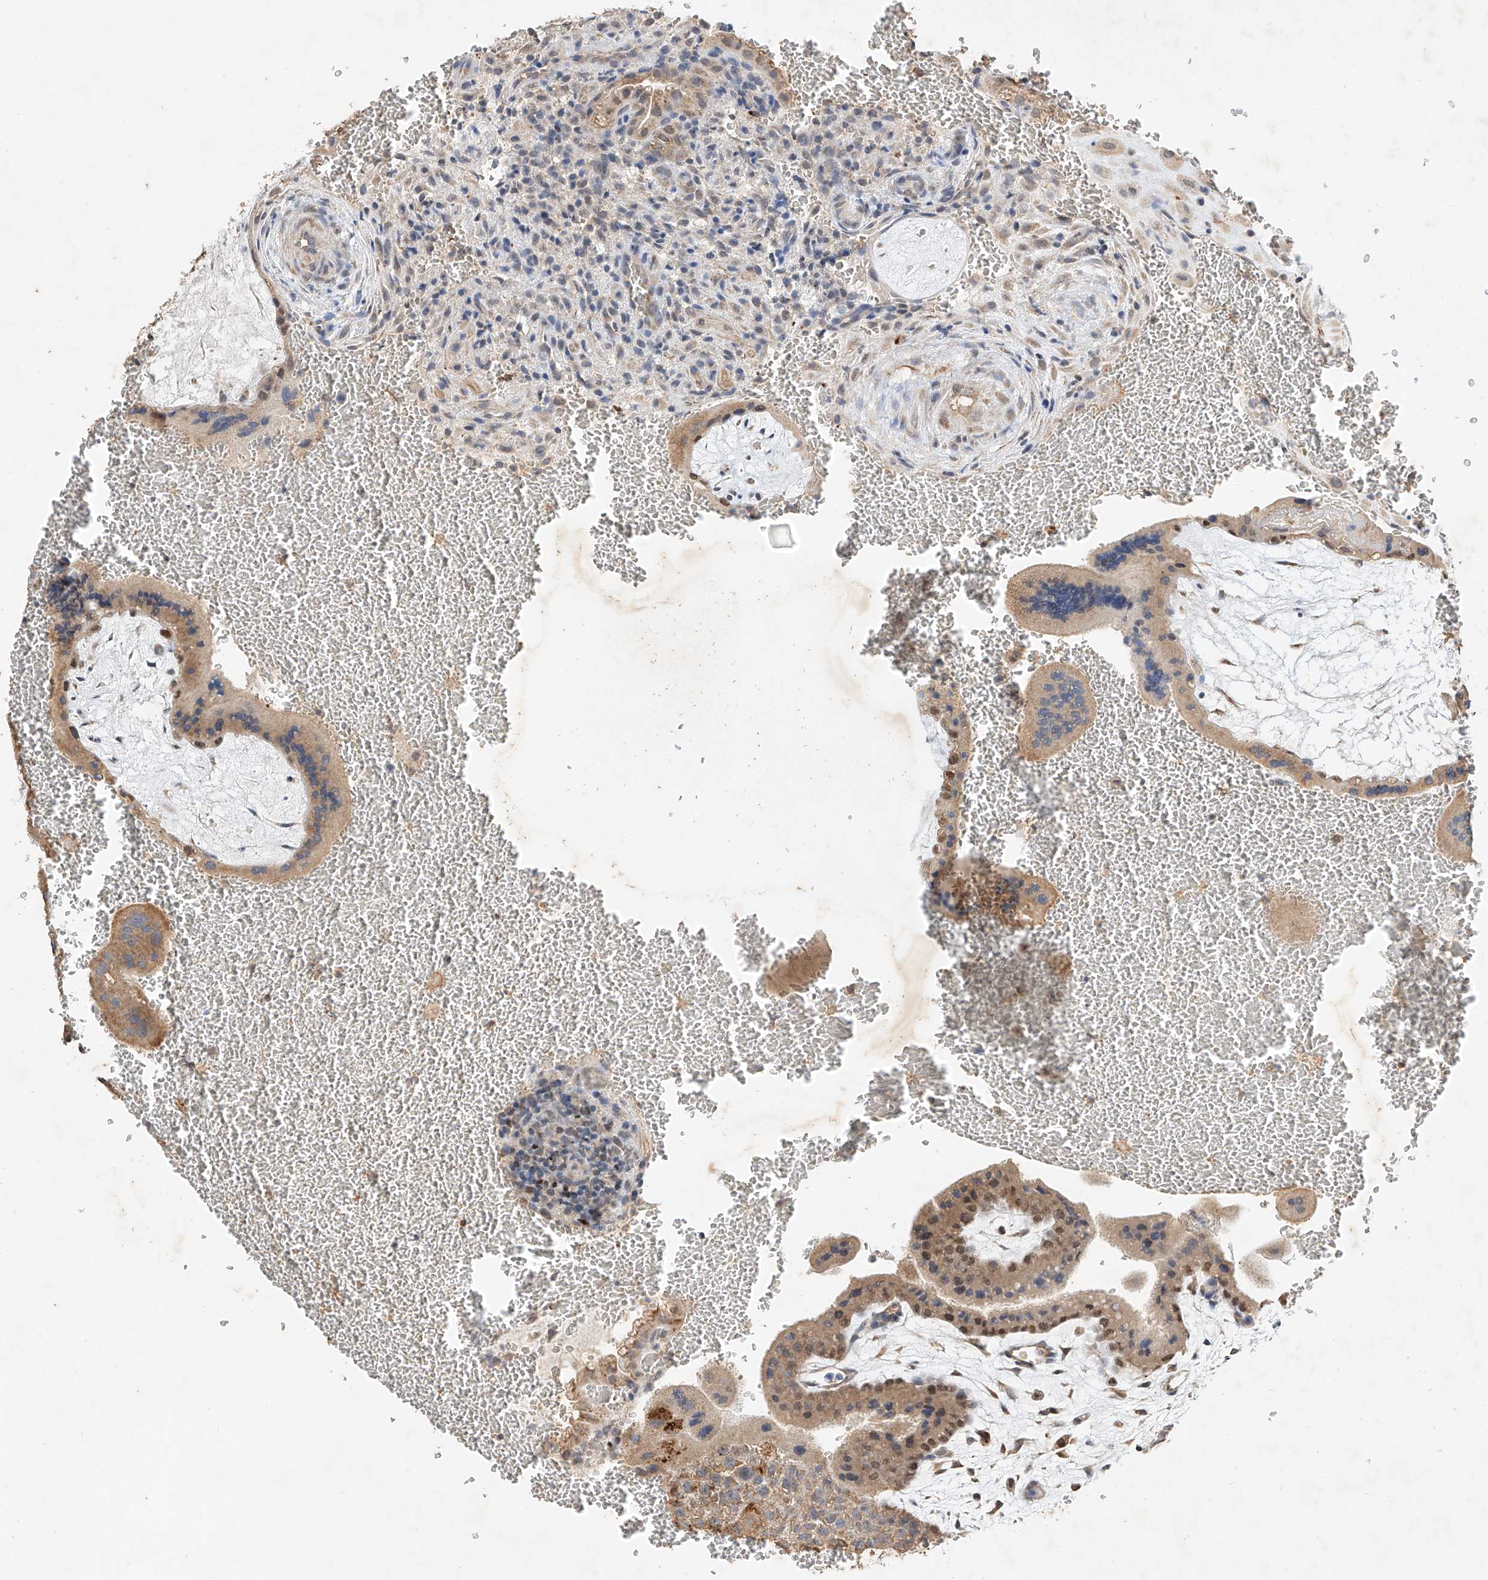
{"staining": {"intensity": "moderate", "quantity": ">75%", "location": "cytoplasmic/membranous,nuclear"}, "tissue": "placenta", "cell_type": "Trophoblastic cells", "image_type": "normal", "snomed": [{"axis": "morphology", "description": "Normal tissue, NOS"}, {"axis": "topography", "description": "Placenta"}], "caption": "IHC (DAB (3,3'-diaminobenzidine)) staining of normal human placenta reveals moderate cytoplasmic/membranous,nuclear protein expression in approximately >75% of trophoblastic cells.", "gene": "CTDP1", "patient": {"sex": "female", "age": 35}}